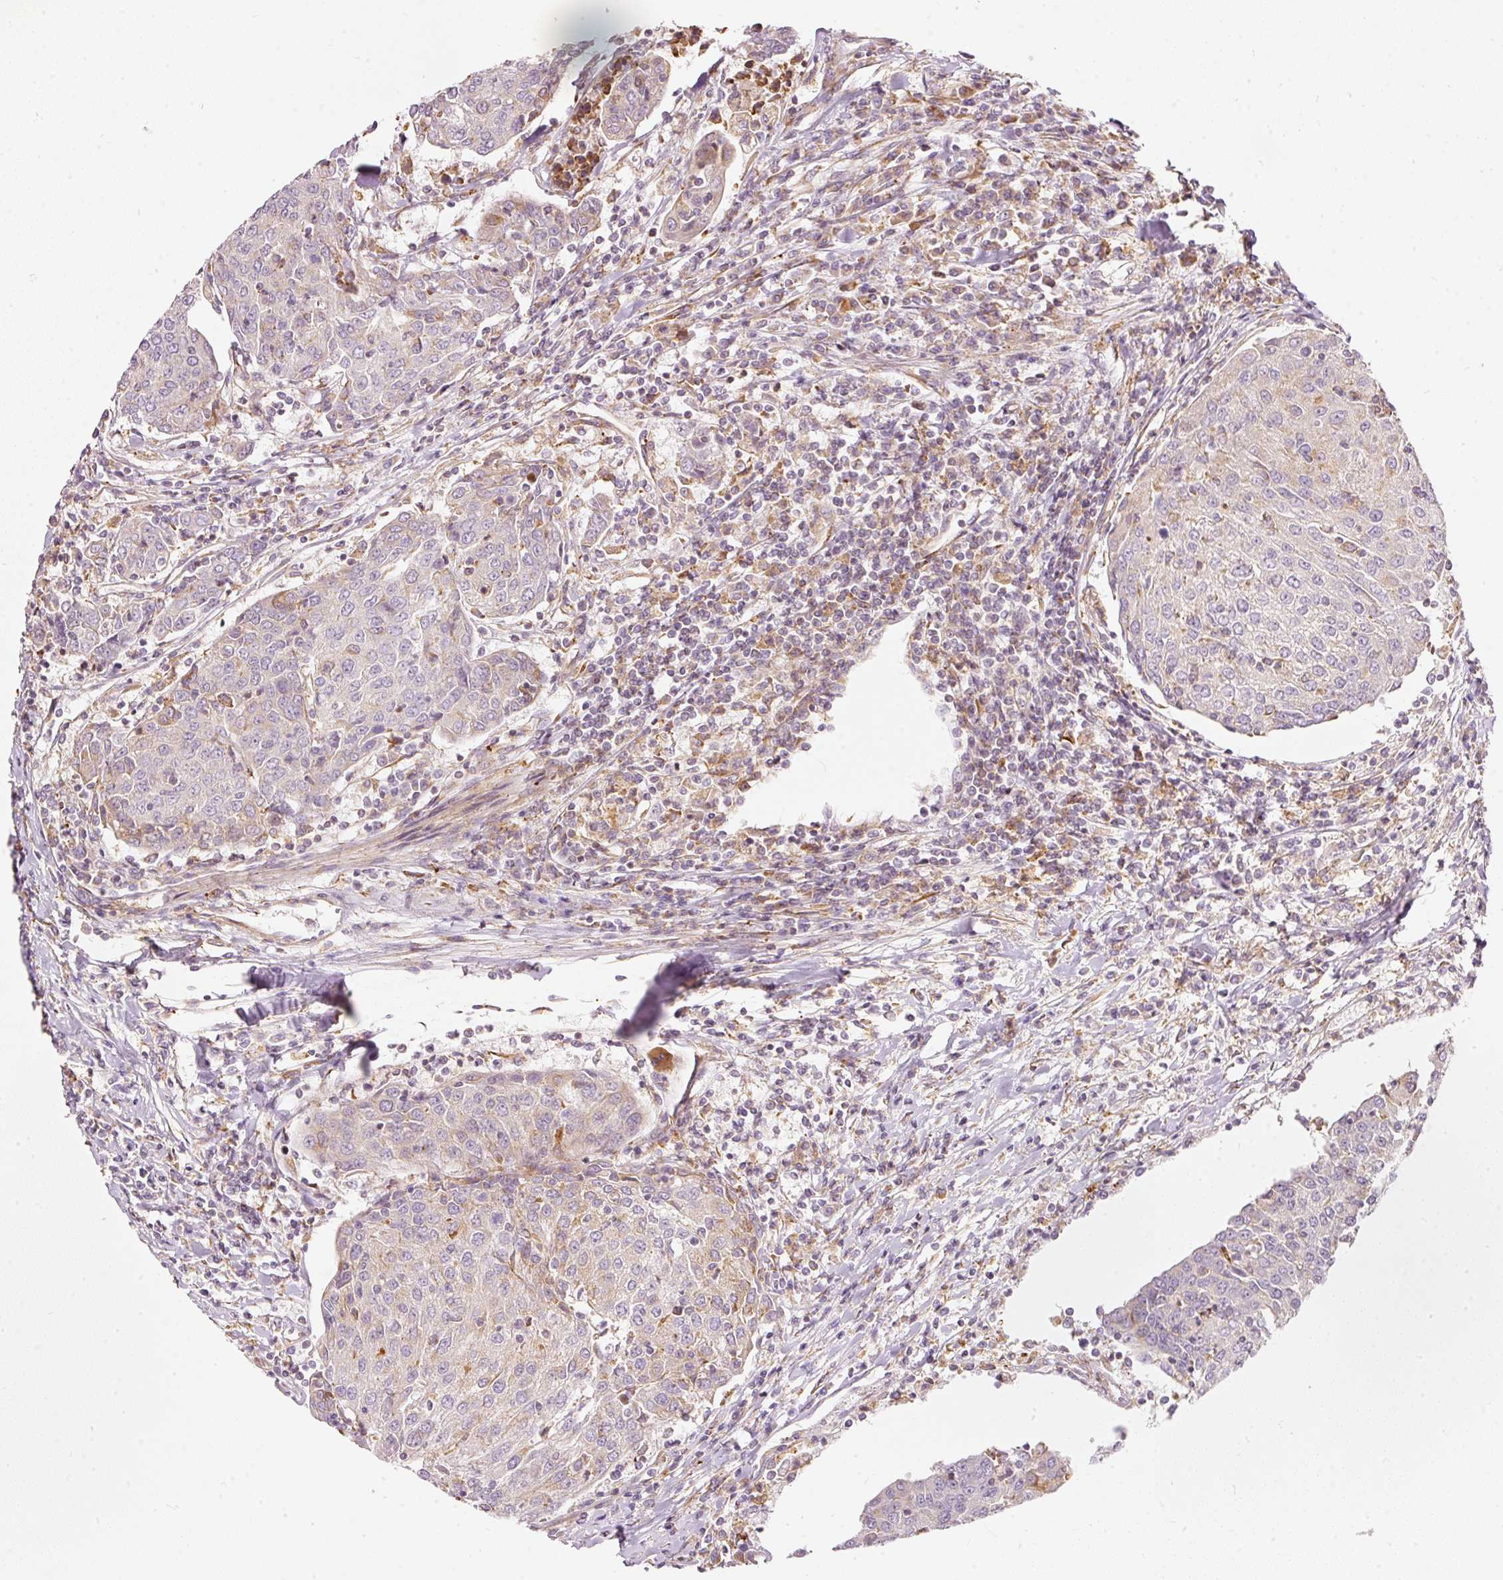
{"staining": {"intensity": "negative", "quantity": "none", "location": "none"}, "tissue": "urothelial cancer", "cell_type": "Tumor cells", "image_type": "cancer", "snomed": [{"axis": "morphology", "description": "Urothelial carcinoma, High grade"}, {"axis": "topography", "description": "Urinary bladder"}], "caption": "Tumor cells are negative for protein expression in human urothelial carcinoma (high-grade). (Immunohistochemistry, brightfield microscopy, high magnification).", "gene": "SNAPC5", "patient": {"sex": "female", "age": 85}}